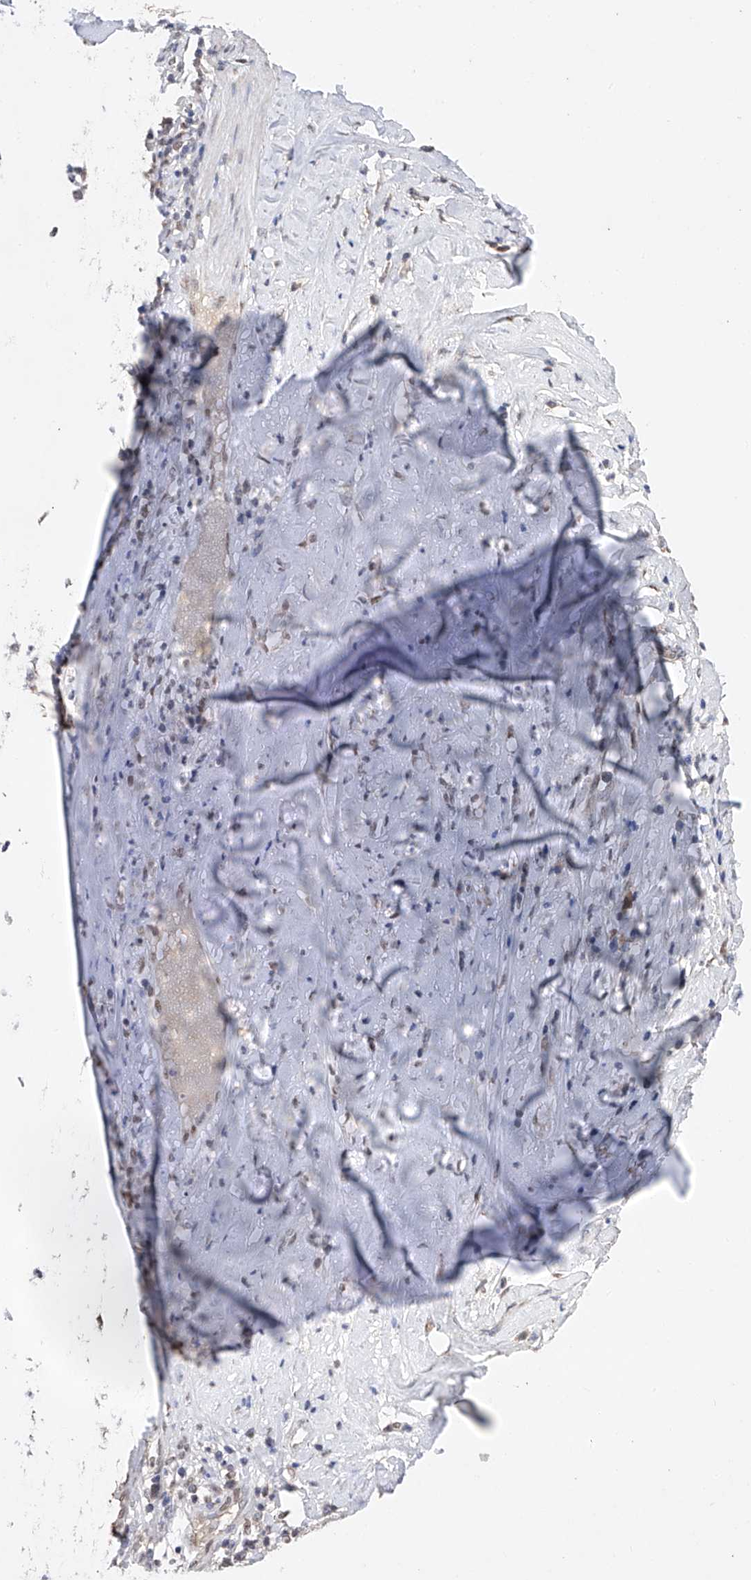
{"staining": {"intensity": "negative", "quantity": "none", "location": "none"}, "tissue": "adipose tissue", "cell_type": "Adipocytes", "image_type": "normal", "snomed": [{"axis": "morphology", "description": "Normal tissue, NOS"}, {"axis": "morphology", "description": "Basal cell carcinoma"}, {"axis": "topography", "description": "Cartilage tissue"}, {"axis": "topography", "description": "Nasopharynx"}, {"axis": "topography", "description": "Oral tissue"}], "caption": "This micrograph is of normal adipose tissue stained with immunohistochemistry (IHC) to label a protein in brown with the nuclei are counter-stained blue. There is no expression in adipocytes.", "gene": "DMAP1", "patient": {"sex": "female", "age": 77}}